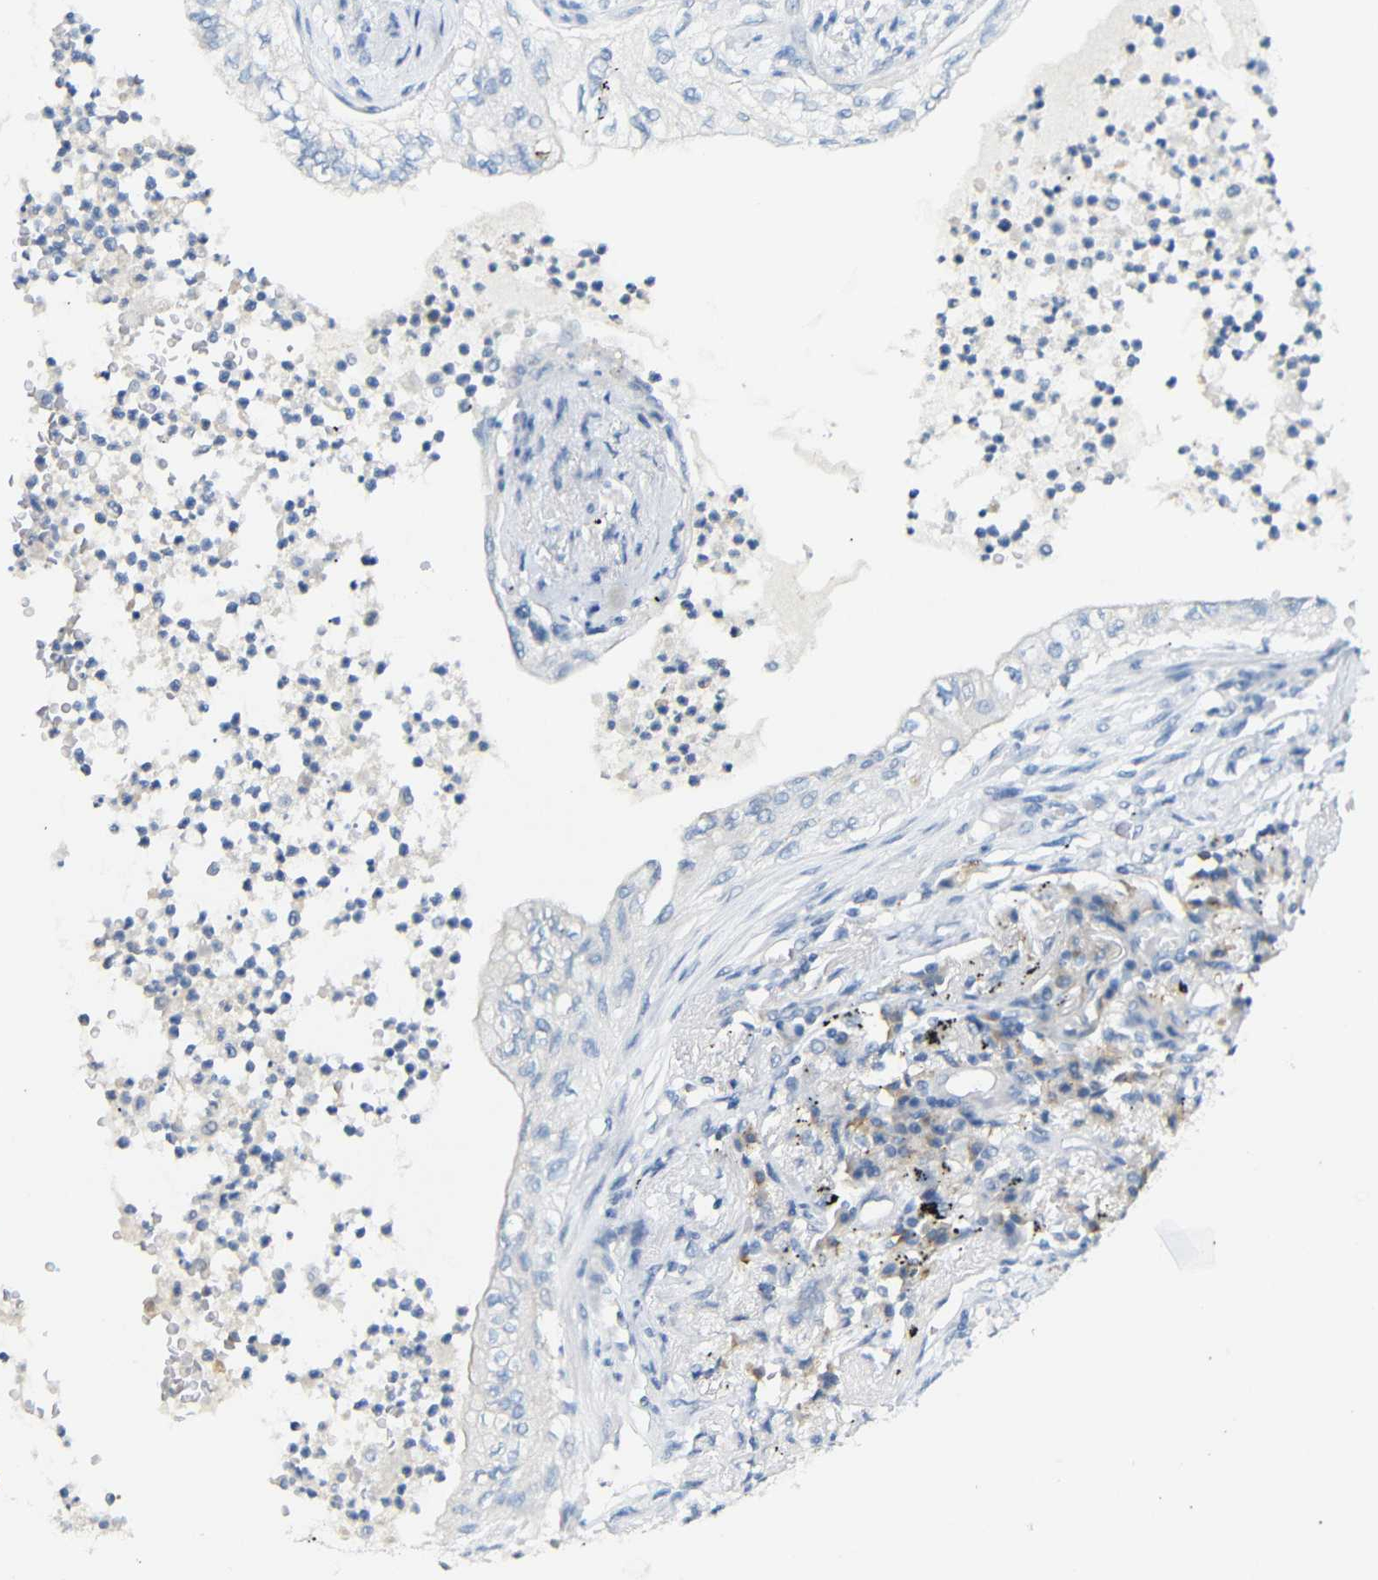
{"staining": {"intensity": "negative", "quantity": "none", "location": "none"}, "tissue": "lung cancer", "cell_type": "Tumor cells", "image_type": "cancer", "snomed": [{"axis": "morphology", "description": "Normal tissue, NOS"}, {"axis": "morphology", "description": "Adenocarcinoma, NOS"}, {"axis": "topography", "description": "Bronchus"}, {"axis": "topography", "description": "Lung"}], "caption": "A histopathology image of lung adenocarcinoma stained for a protein displays no brown staining in tumor cells.", "gene": "FCRL1", "patient": {"sex": "female", "age": 70}}